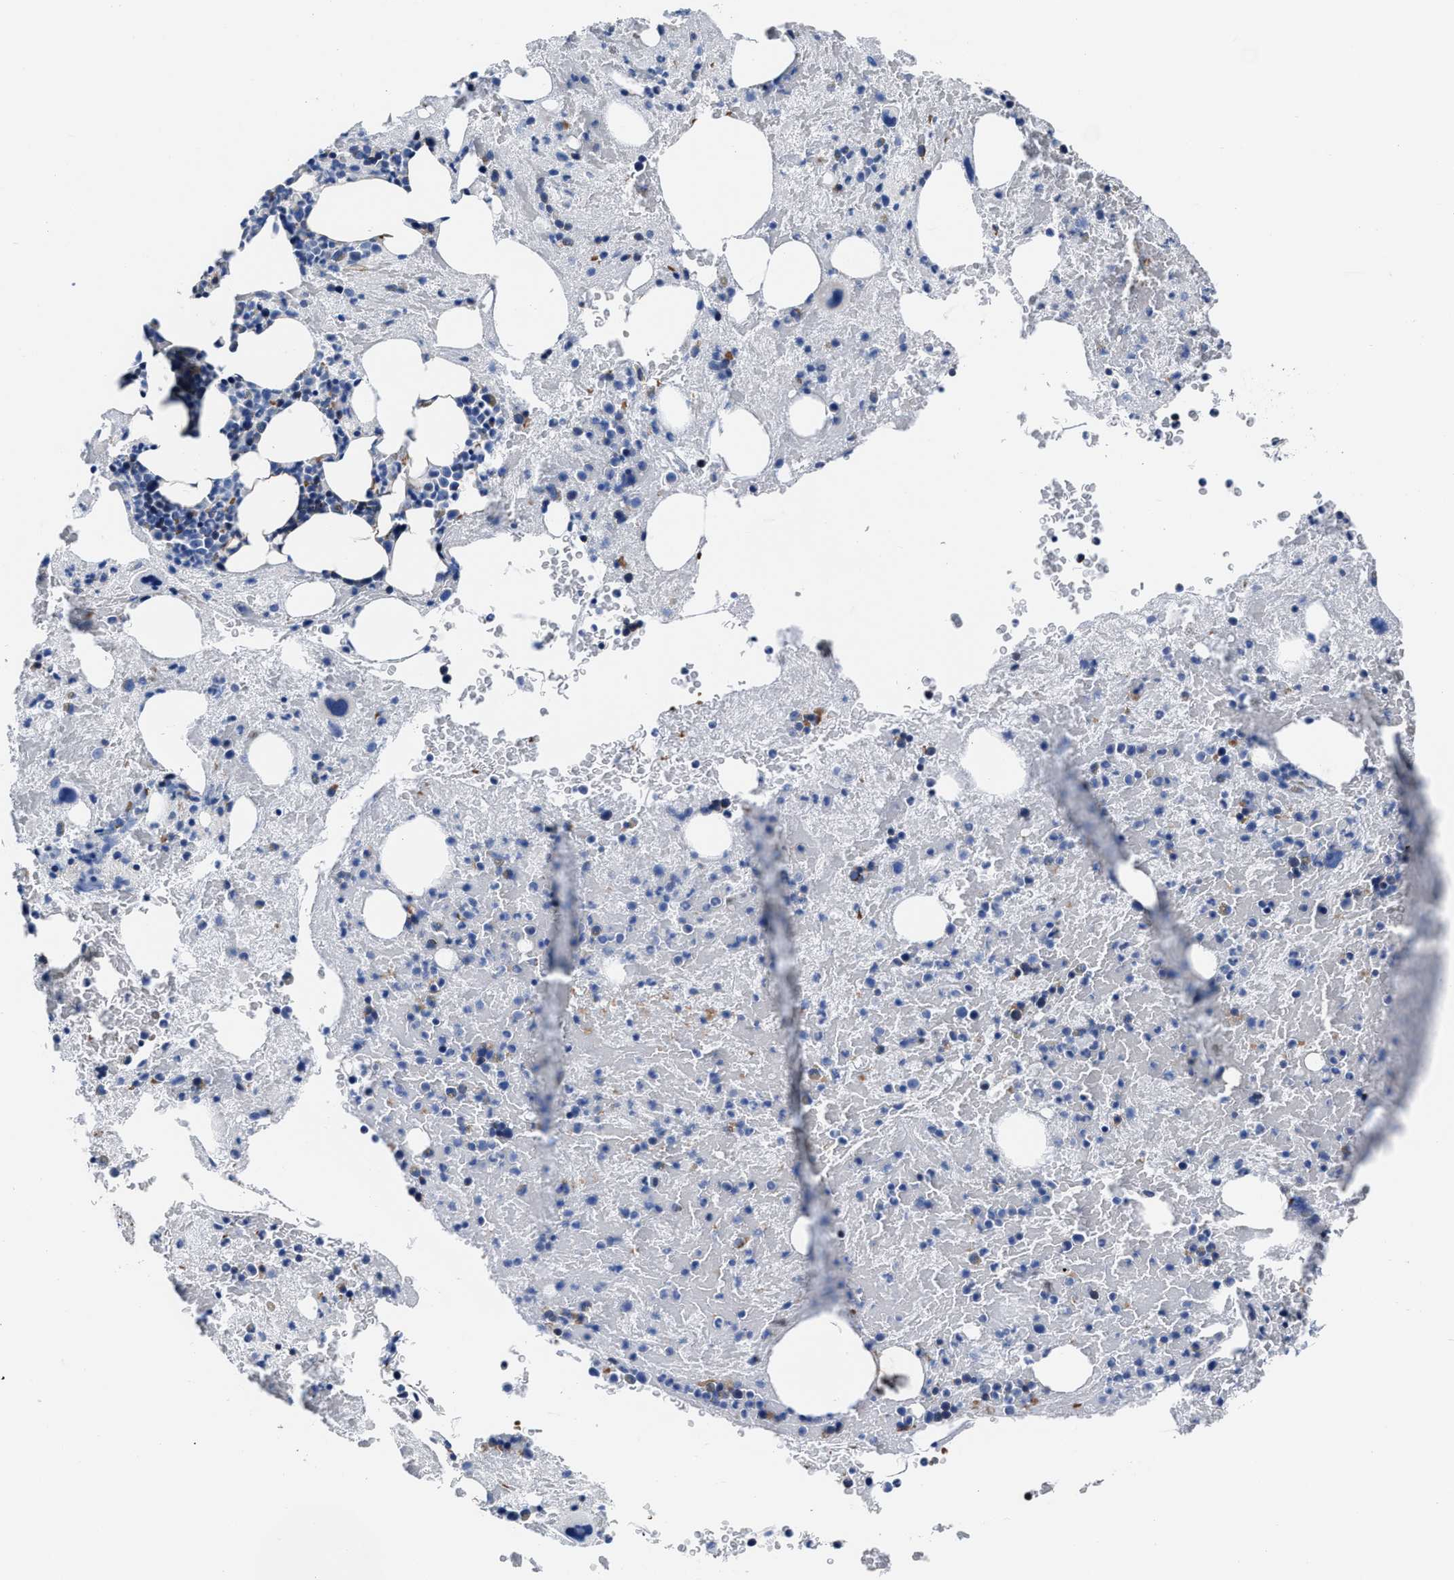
{"staining": {"intensity": "negative", "quantity": "none", "location": "none"}, "tissue": "bone marrow", "cell_type": "Hematopoietic cells", "image_type": "normal", "snomed": [{"axis": "morphology", "description": "Normal tissue, NOS"}, {"axis": "morphology", "description": "Inflammation, NOS"}, {"axis": "topography", "description": "Bone marrow"}], "caption": "IHC of normal human bone marrow shows no staining in hematopoietic cells.", "gene": "KCNMB3", "patient": {"sex": "male", "age": 63}}